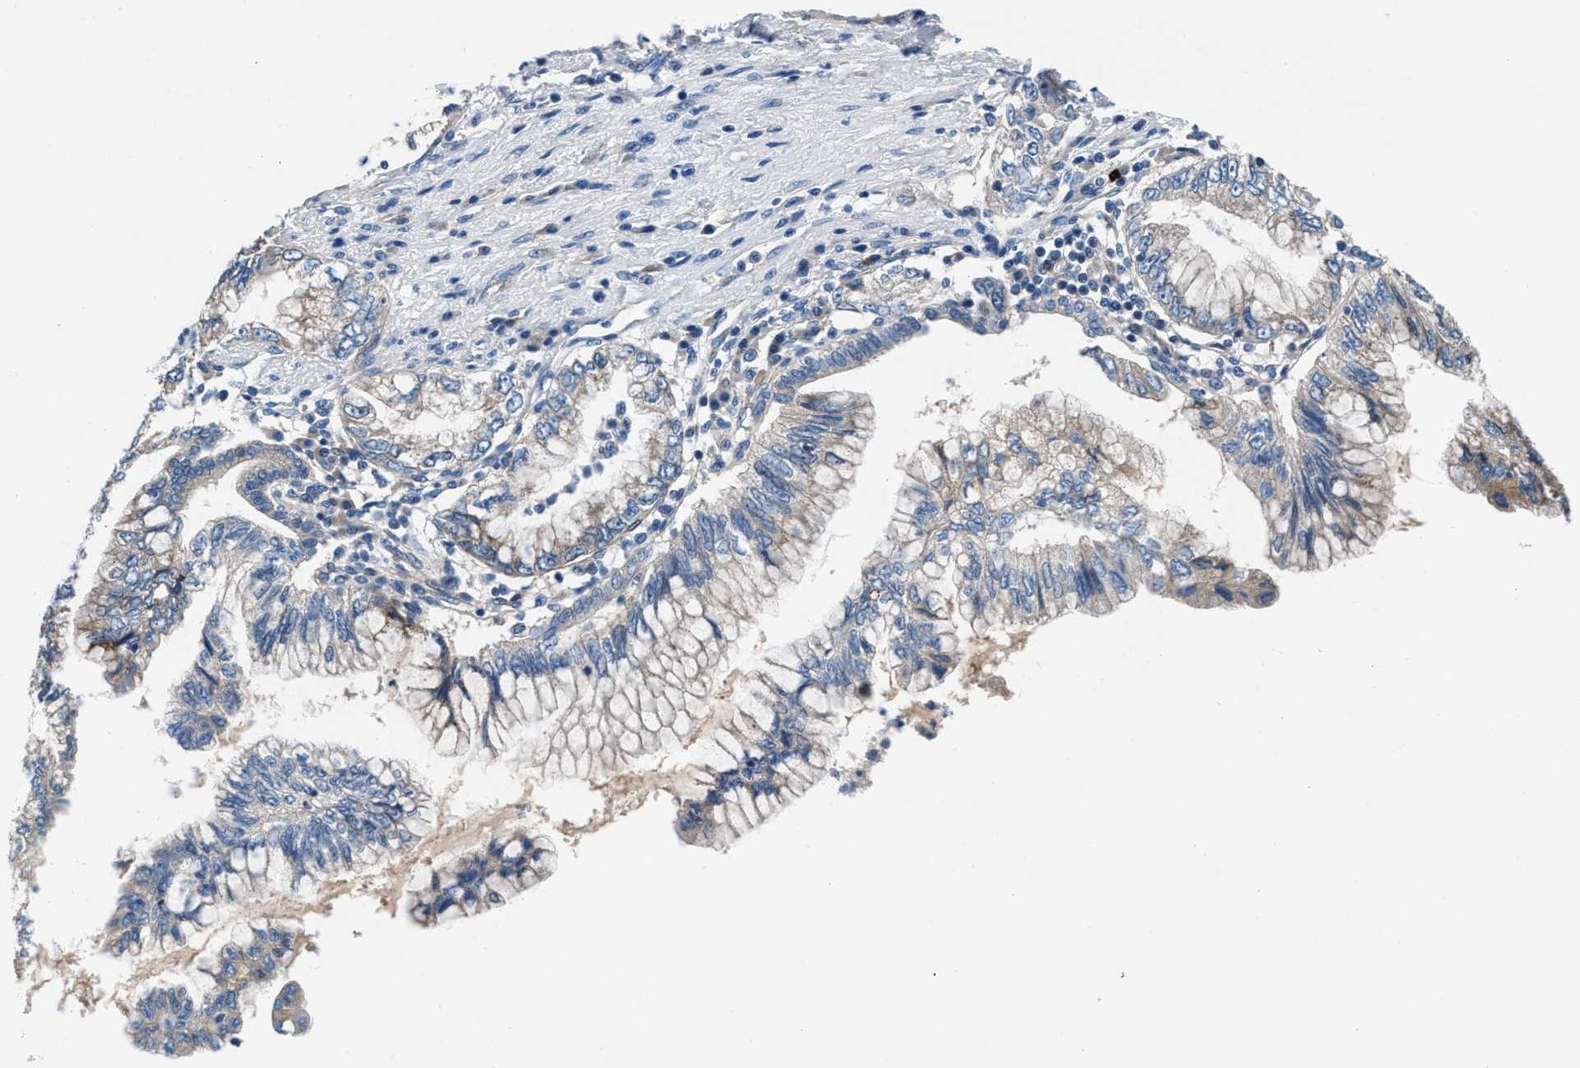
{"staining": {"intensity": "weak", "quantity": "25%-75%", "location": "cytoplasmic/membranous"}, "tissue": "pancreatic cancer", "cell_type": "Tumor cells", "image_type": "cancer", "snomed": [{"axis": "morphology", "description": "Adenocarcinoma, NOS"}, {"axis": "topography", "description": "Pancreas"}], "caption": "Immunohistochemistry (IHC) micrograph of pancreatic cancer stained for a protein (brown), which reveals low levels of weak cytoplasmic/membranous expression in about 25%-75% of tumor cells.", "gene": "CDRT4", "patient": {"sex": "female", "age": 73}}